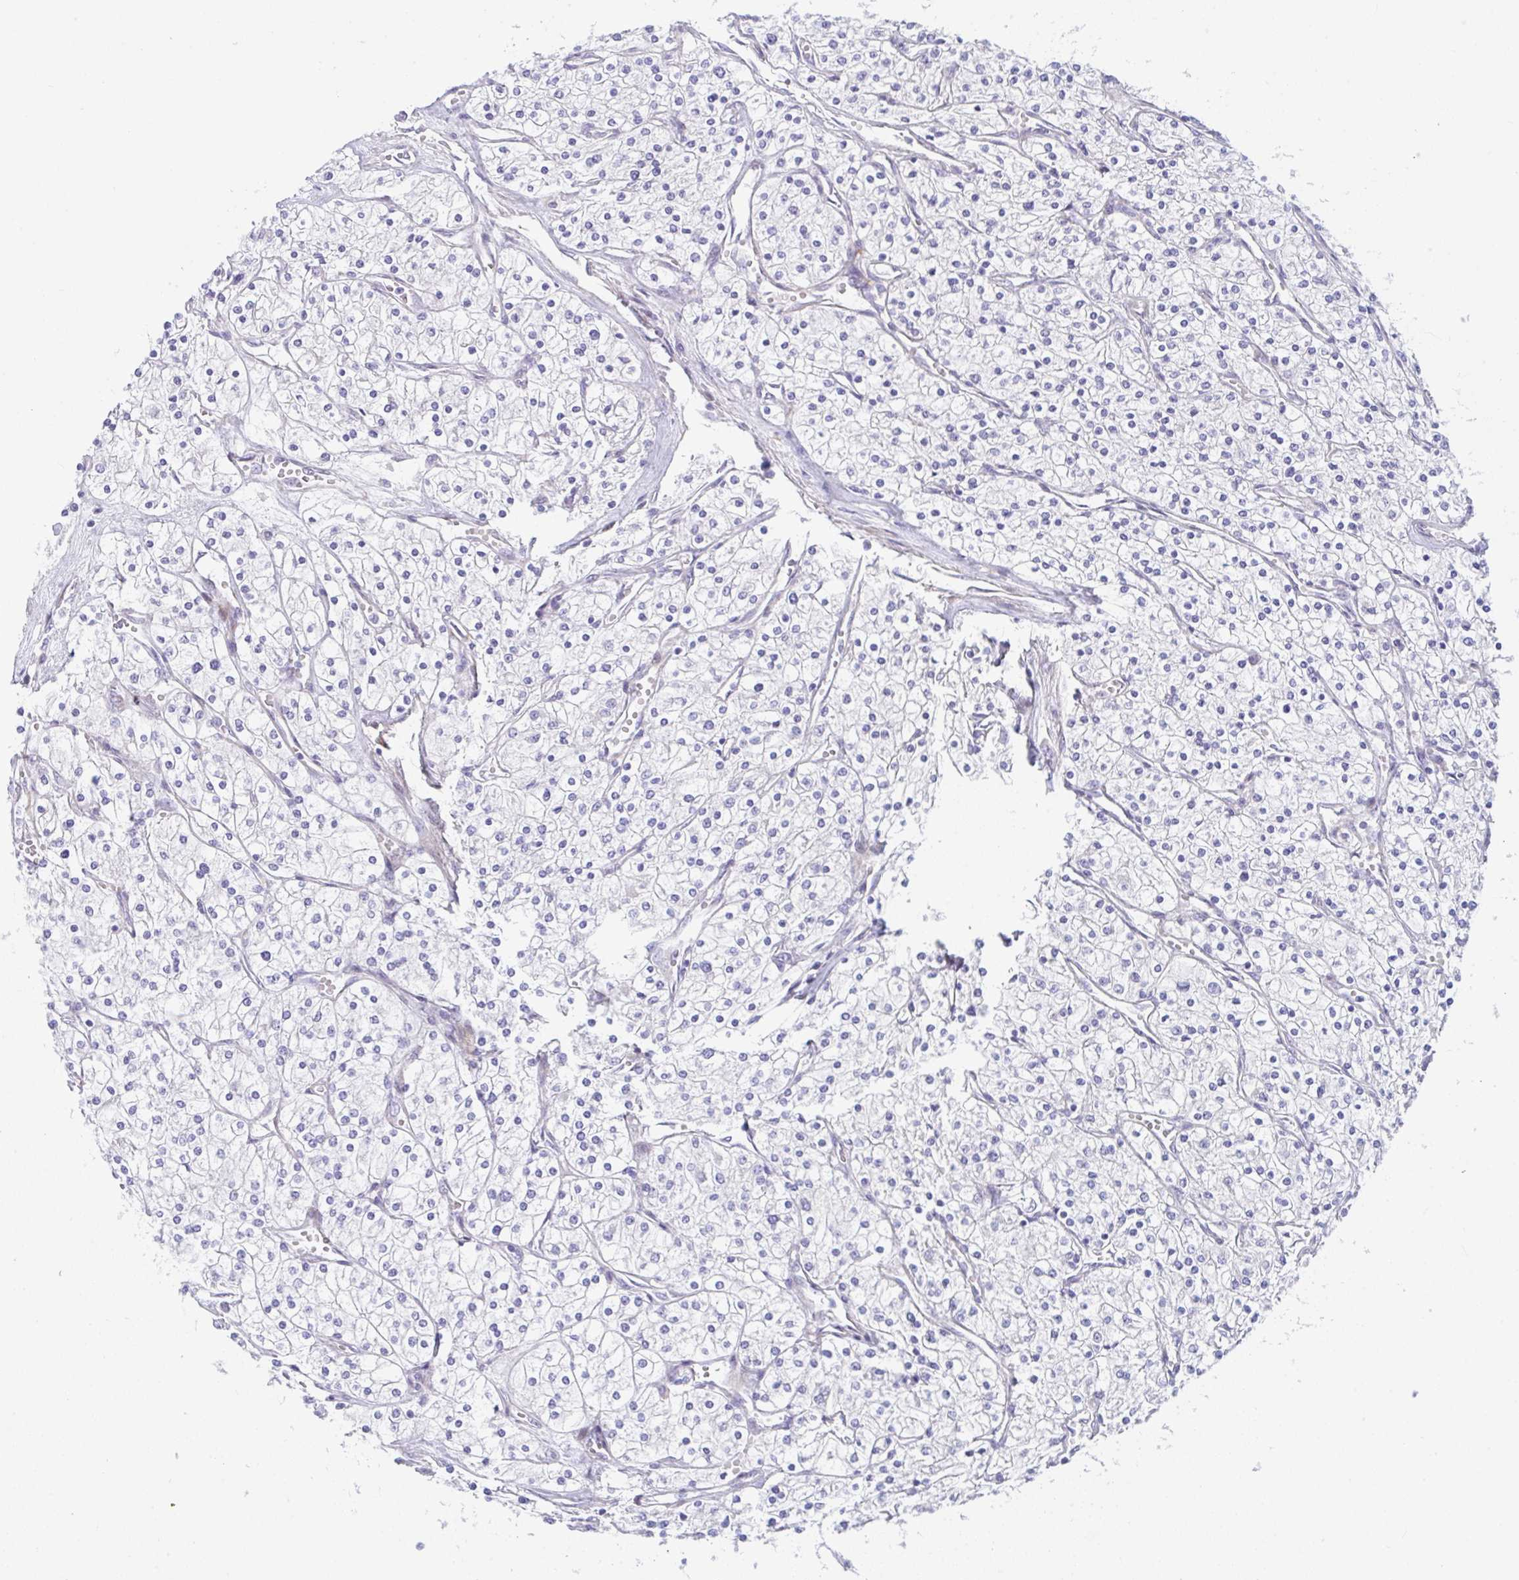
{"staining": {"intensity": "negative", "quantity": "none", "location": "none"}, "tissue": "renal cancer", "cell_type": "Tumor cells", "image_type": "cancer", "snomed": [{"axis": "morphology", "description": "Adenocarcinoma, NOS"}, {"axis": "topography", "description": "Kidney"}], "caption": "Protein analysis of renal adenocarcinoma displays no significant staining in tumor cells. Brightfield microscopy of immunohistochemistry stained with DAB (3,3'-diaminobenzidine) (brown) and hematoxylin (blue), captured at high magnification.", "gene": "ZNF713", "patient": {"sex": "male", "age": 80}}